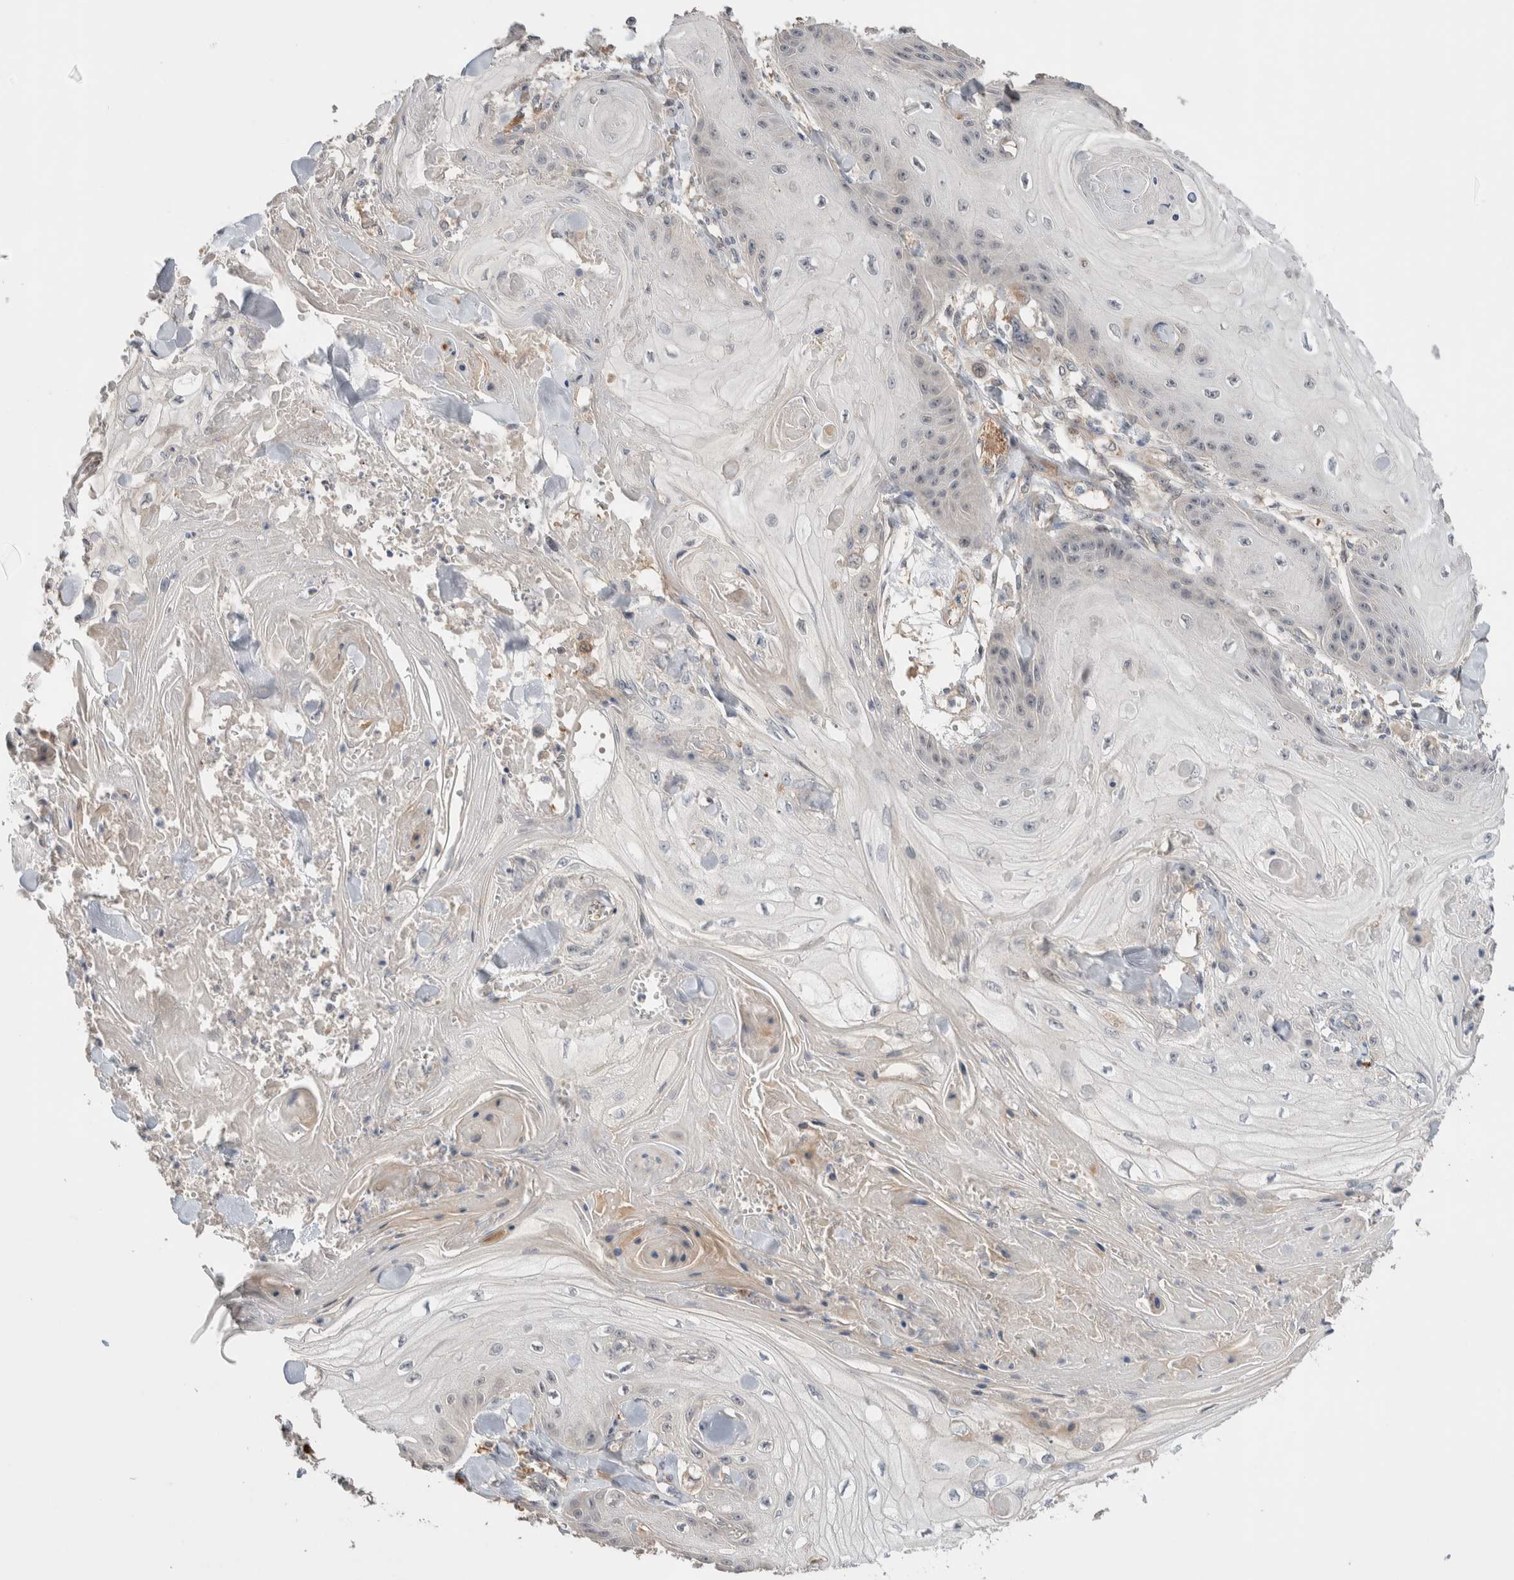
{"staining": {"intensity": "negative", "quantity": "none", "location": "none"}, "tissue": "skin cancer", "cell_type": "Tumor cells", "image_type": "cancer", "snomed": [{"axis": "morphology", "description": "Squamous cell carcinoma, NOS"}, {"axis": "topography", "description": "Skin"}], "caption": "An image of skin squamous cell carcinoma stained for a protein reveals no brown staining in tumor cells.", "gene": "WDR91", "patient": {"sex": "male", "age": 74}}